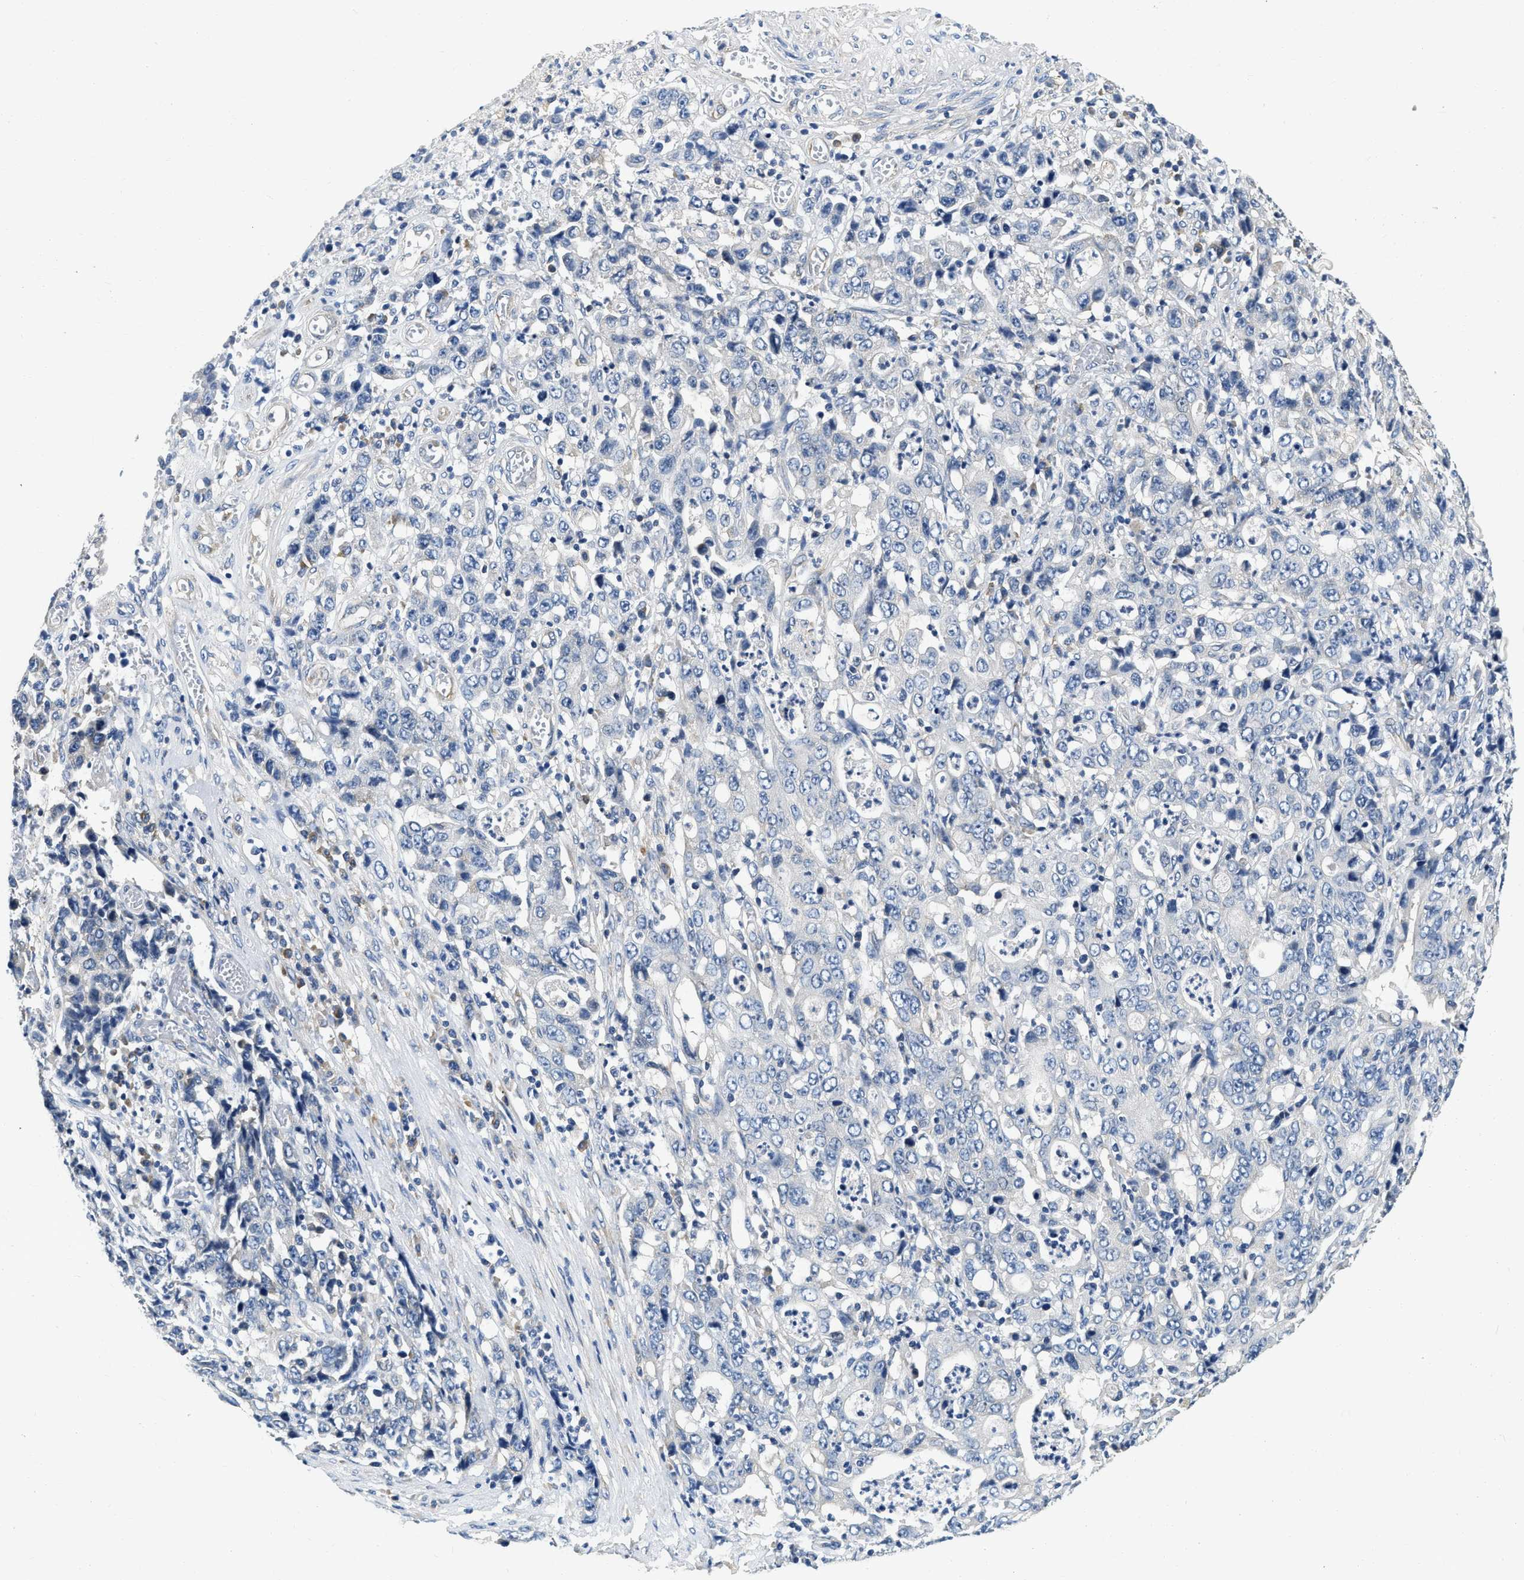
{"staining": {"intensity": "negative", "quantity": "none", "location": "none"}, "tissue": "stomach cancer", "cell_type": "Tumor cells", "image_type": "cancer", "snomed": [{"axis": "morphology", "description": "Adenocarcinoma, NOS"}, {"axis": "topography", "description": "Stomach, upper"}], "caption": "The immunohistochemistry histopathology image has no significant staining in tumor cells of stomach cancer tissue.", "gene": "EIF2AK2", "patient": {"sex": "male", "age": 69}}